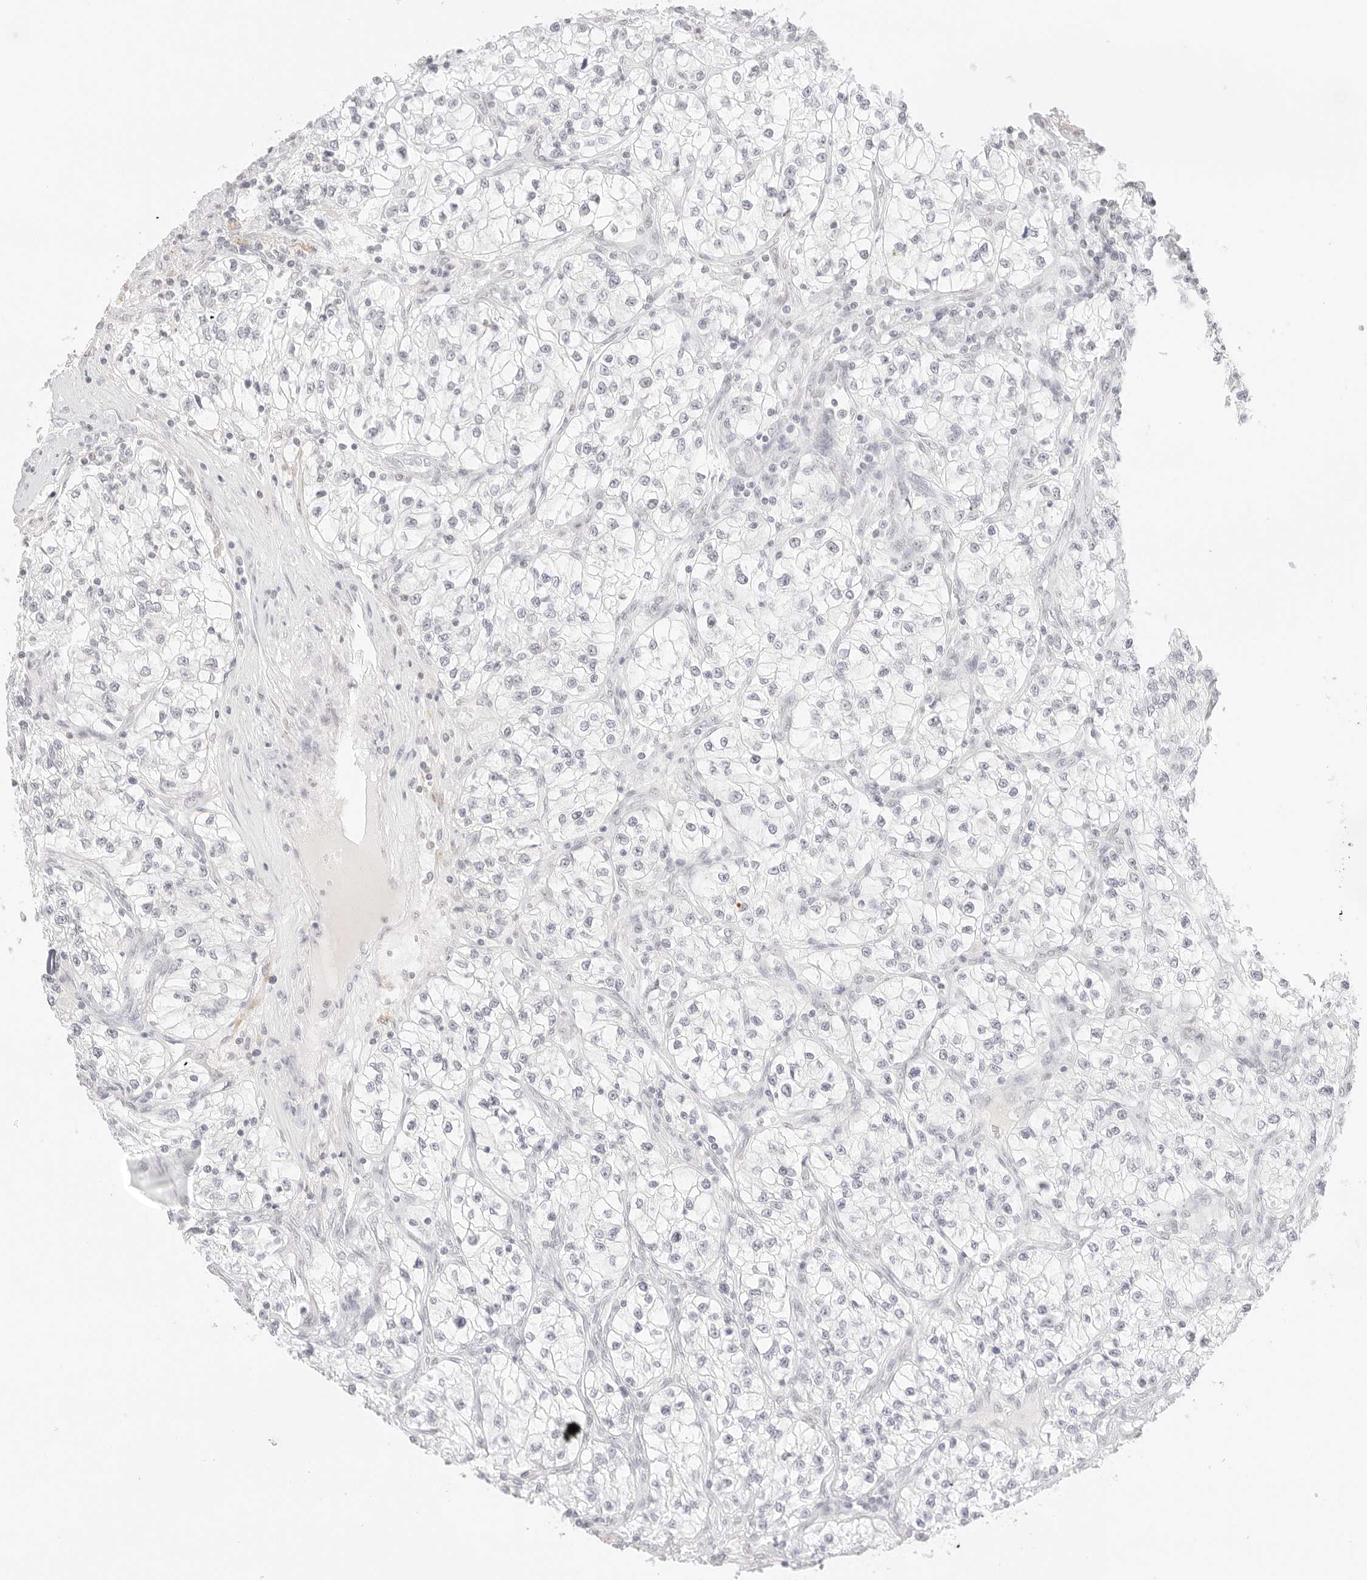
{"staining": {"intensity": "negative", "quantity": "none", "location": "none"}, "tissue": "renal cancer", "cell_type": "Tumor cells", "image_type": "cancer", "snomed": [{"axis": "morphology", "description": "Adenocarcinoma, NOS"}, {"axis": "topography", "description": "Kidney"}], "caption": "Renal adenocarcinoma was stained to show a protein in brown. There is no significant expression in tumor cells.", "gene": "FBLN5", "patient": {"sex": "female", "age": 57}}